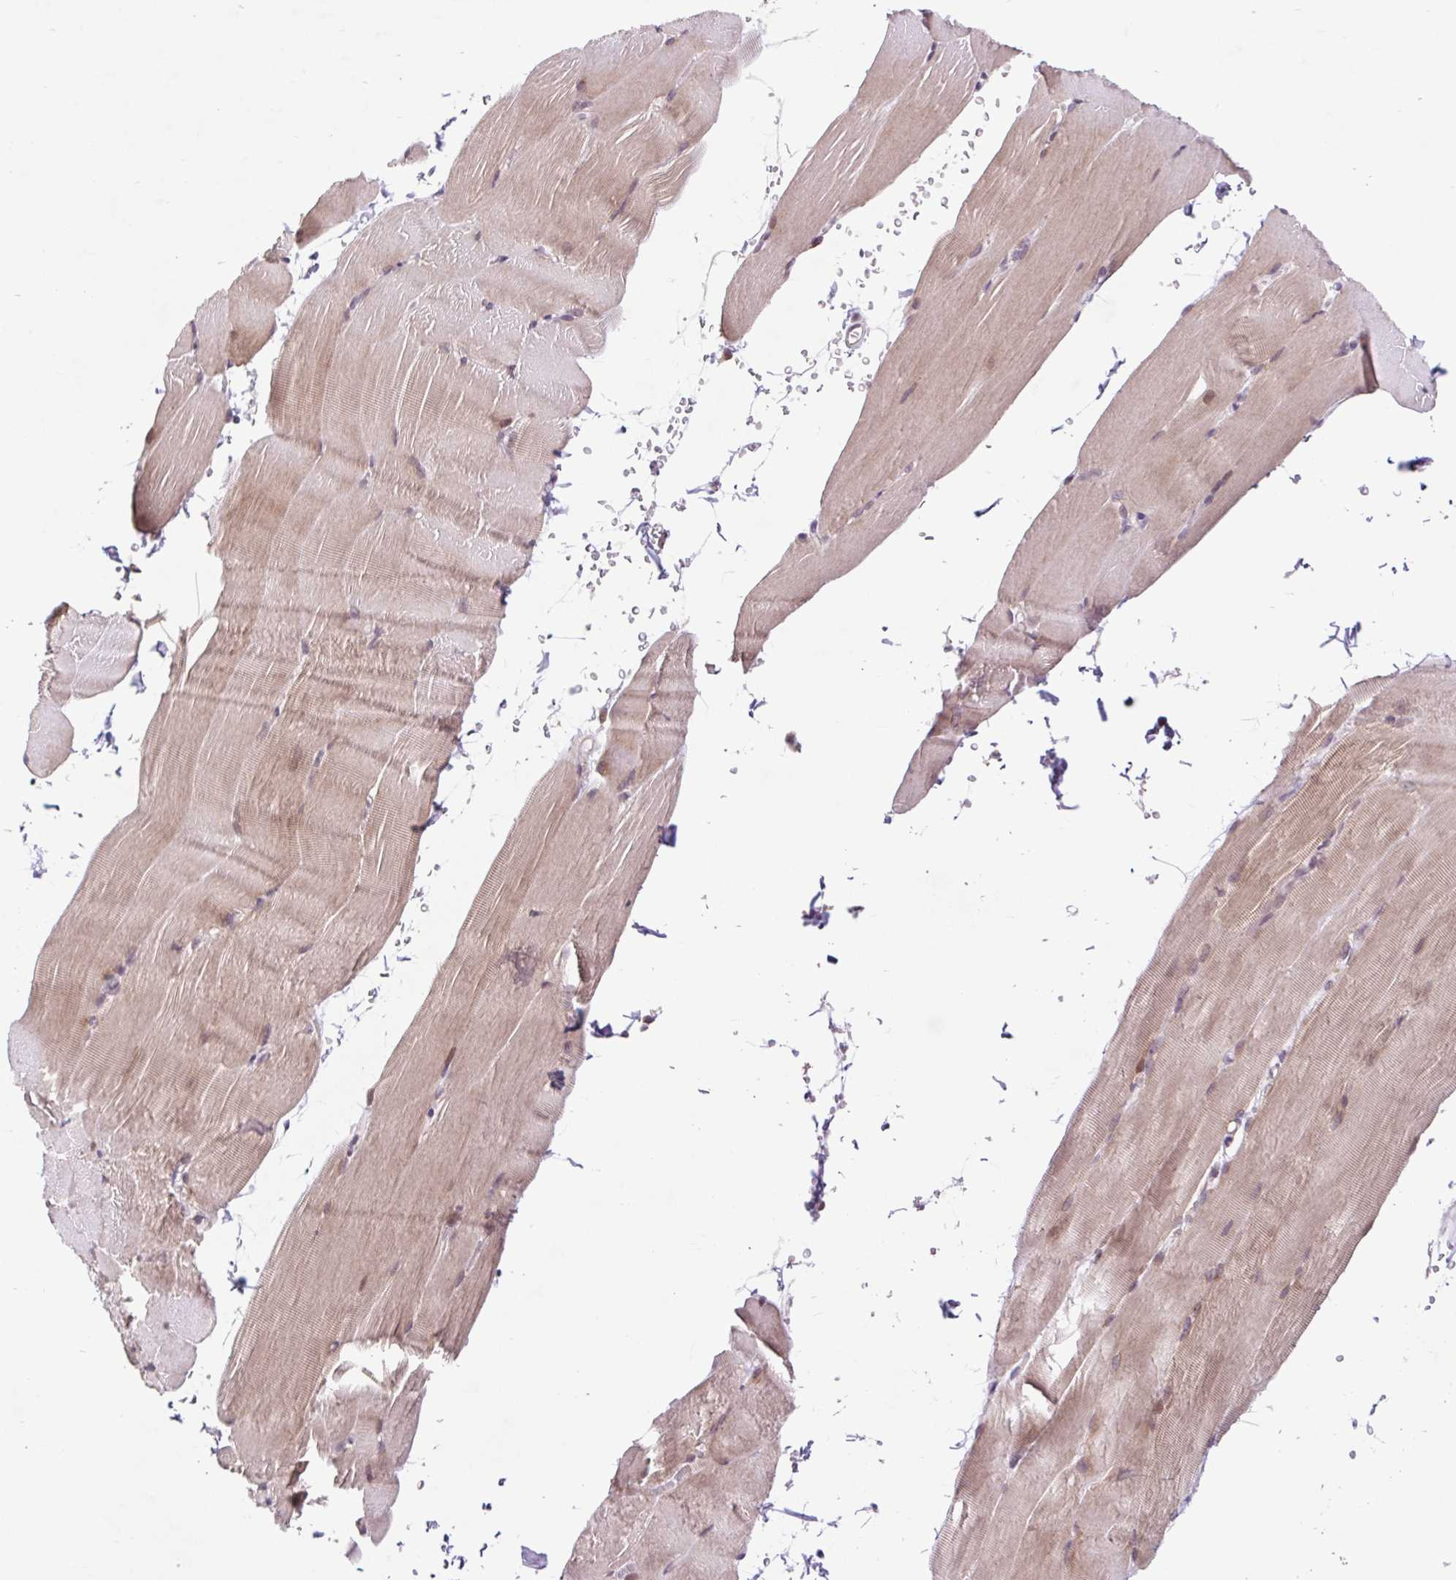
{"staining": {"intensity": "weak", "quantity": "25%-75%", "location": "cytoplasmic/membranous"}, "tissue": "skeletal muscle", "cell_type": "Myocytes", "image_type": "normal", "snomed": [{"axis": "morphology", "description": "Normal tissue, NOS"}, {"axis": "topography", "description": "Skeletal muscle"}], "caption": "Immunohistochemistry (IHC) (DAB (3,3'-diaminobenzidine)) staining of unremarkable skeletal muscle exhibits weak cytoplasmic/membranous protein staining in approximately 25%-75% of myocytes.", "gene": "HFE", "patient": {"sex": "female", "age": 37}}